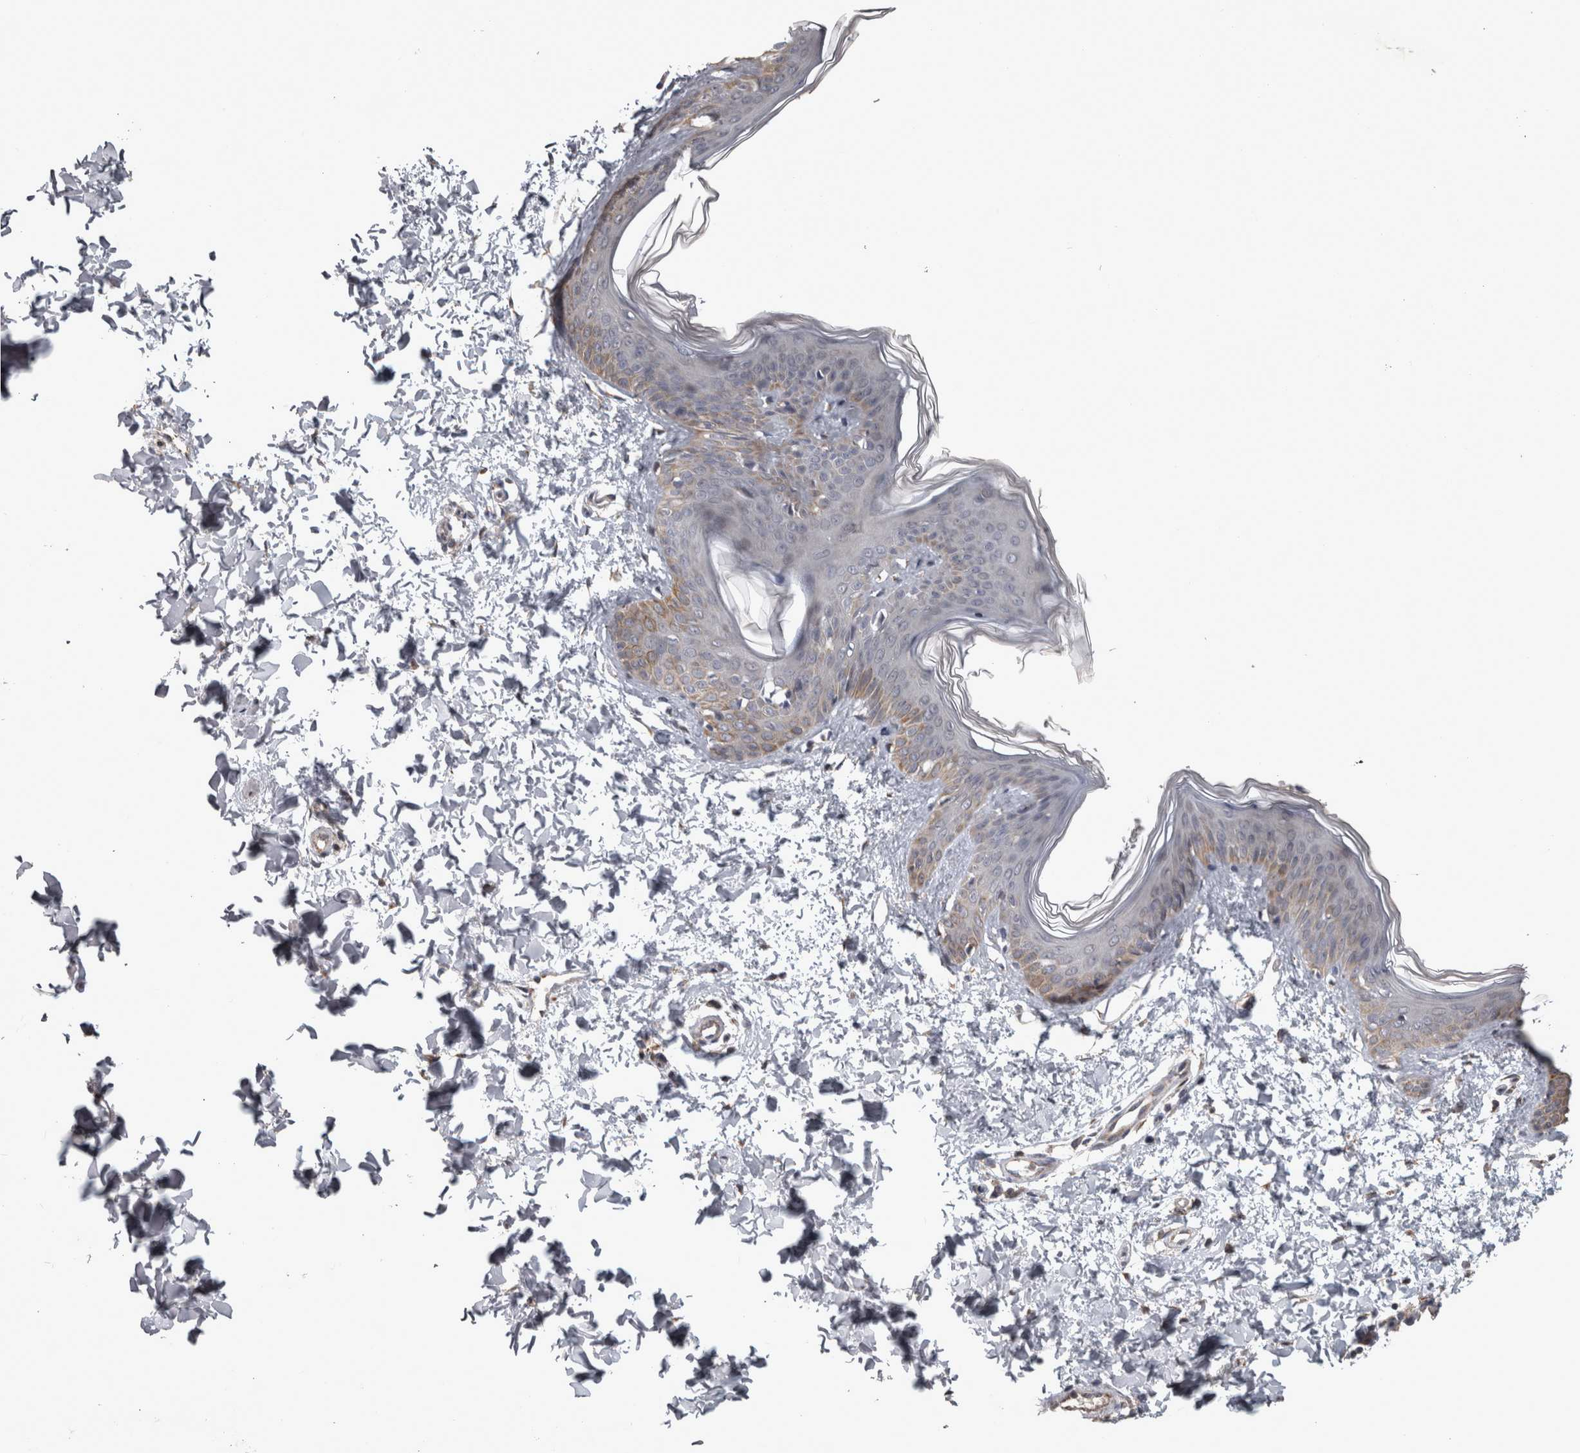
{"staining": {"intensity": "weak", "quantity": ">75%", "location": "cytoplasmic/membranous"}, "tissue": "skin", "cell_type": "Fibroblasts", "image_type": "normal", "snomed": [{"axis": "morphology", "description": "Normal tissue, NOS"}, {"axis": "topography", "description": "Skin"}], "caption": "Skin stained with DAB immunohistochemistry exhibits low levels of weak cytoplasmic/membranous positivity in about >75% of fibroblasts.", "gene": "DBT", "patient": {"sex": "female", "age": 17}}